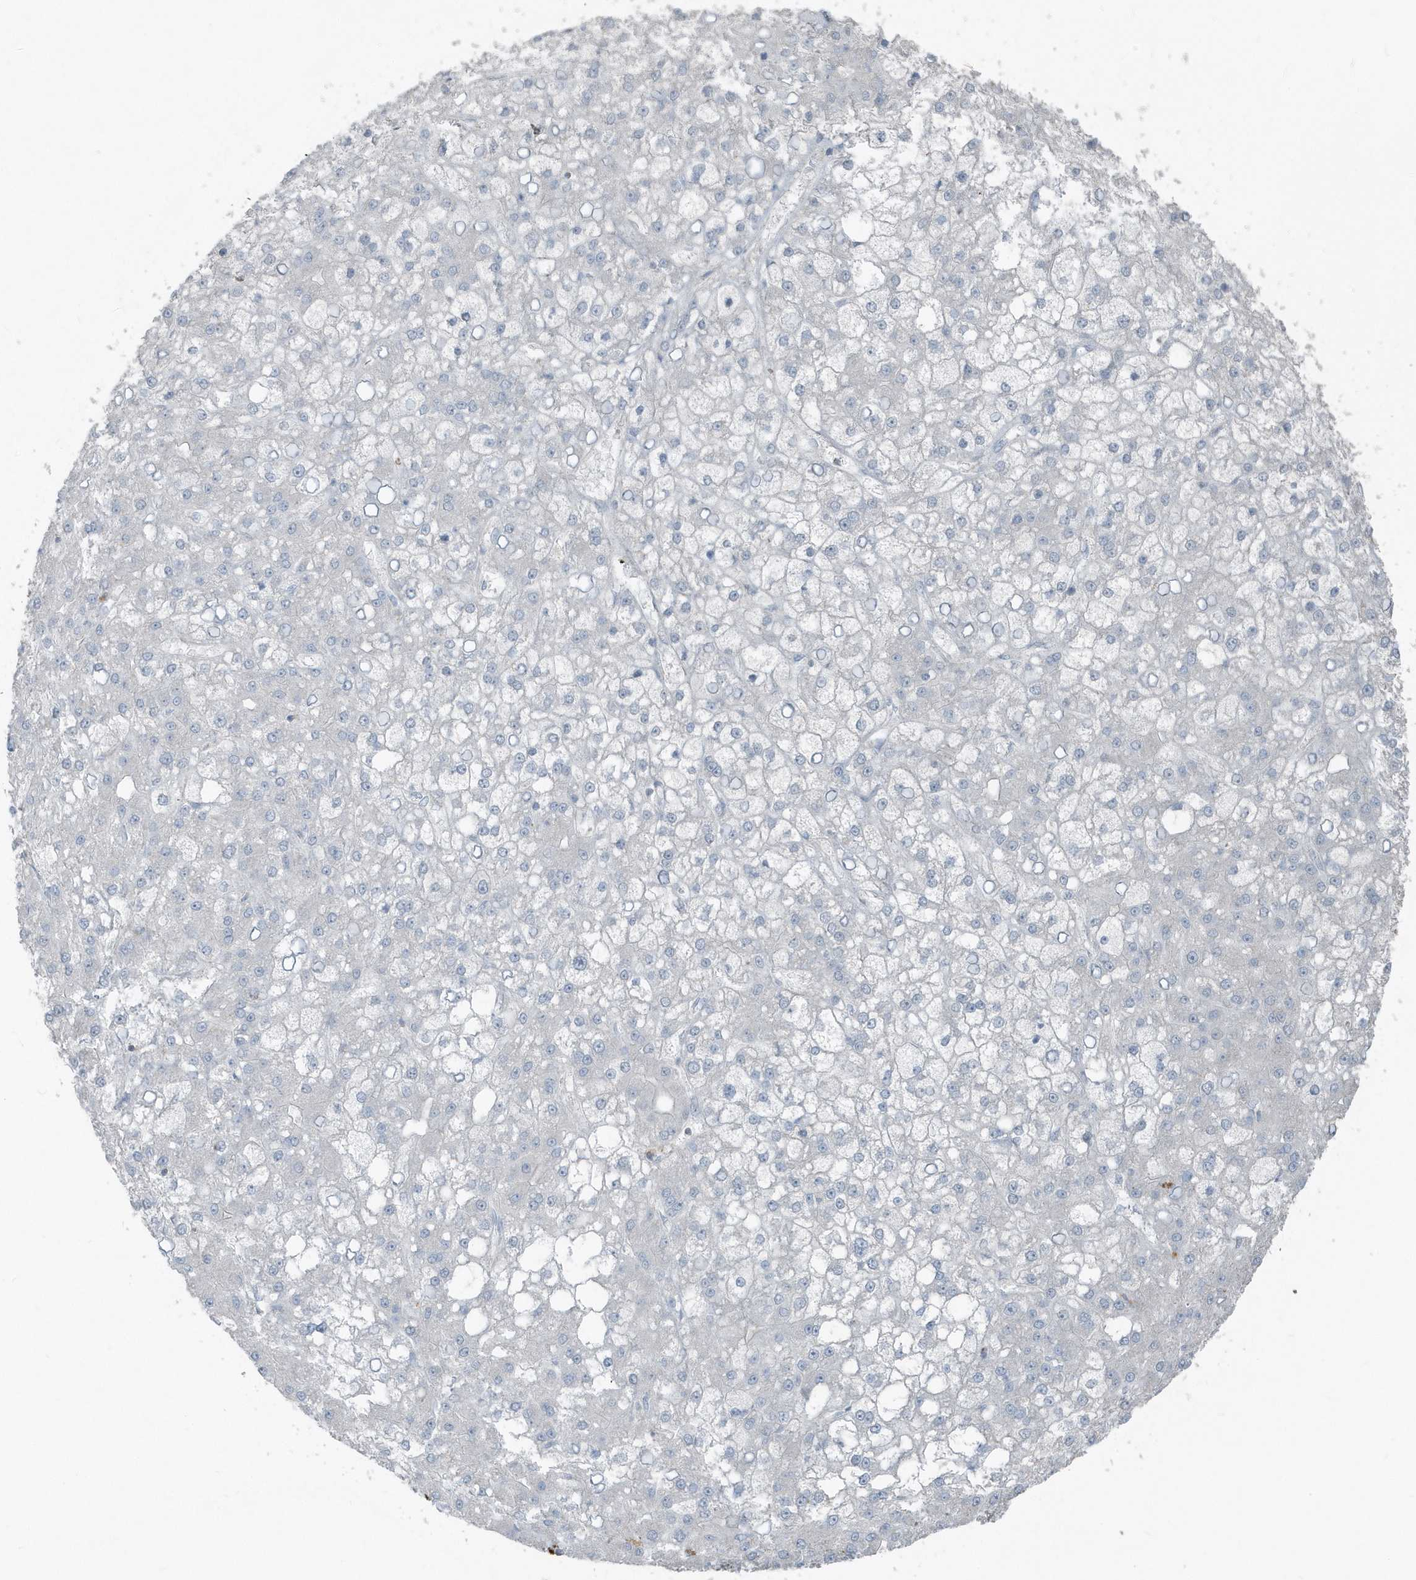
{"staining": {"intensity": "negative", "quantity": "none", "location": "none"}, "tissue": "liver cancer", "cell_type": "Tumor cells", "image_type": "cancer", "snomed": [{"axis": "morphology", "description": "Carcinoma, Hepatocellular, NOS"}, {"axis": "topography", "description": "Liver"}], "caption": "Liver hepatocellular carcinoma was stained to show a protein in brown. There is no significant staining in tumor cells.", "gene": "ACTC1", "patient": {"sex": "male", "age": 67}}